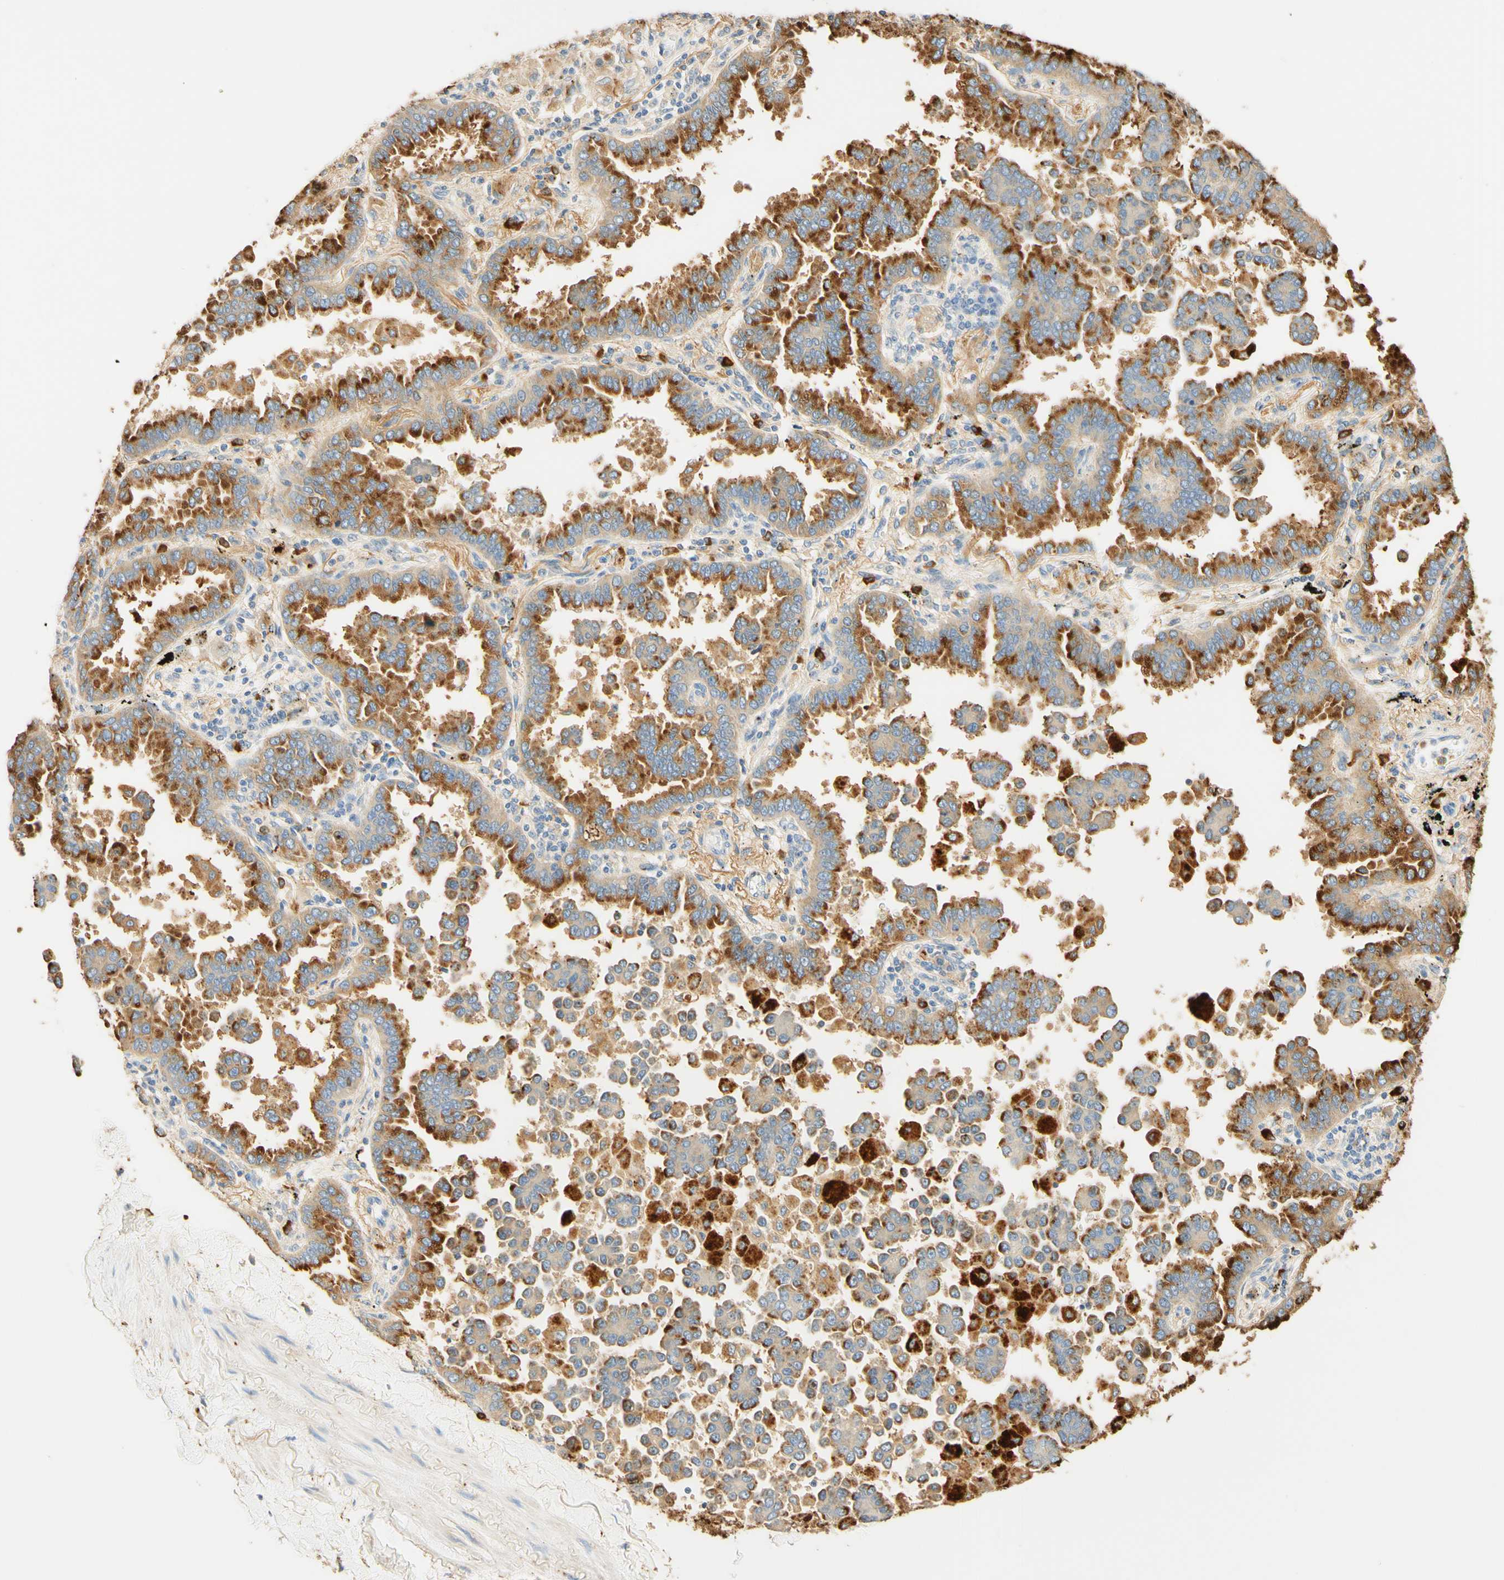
{"staining": {"intensity": "moderate", "quantity": ">75%", "location": "cytoplasmic/membranous"}, "tissue": "lung cancer", "cell_type": "Tumor cells", "image_type": "cancer", "snomed": [{"axis": "morphology", "description": "Normal tissue, NOS"}, {"axis": "morphology", "description": "Adenocarcinoma, NOS"}, {"axis": "topography", "description": "Lung"}], "caption": "This is an image of IHC staining of lung adenocarcinoma, which shows moderate staining in the cytoplasmic/membranous of tumor cells.", "gene": "CD63", "patient": {"sex": "male", "age": 59}}